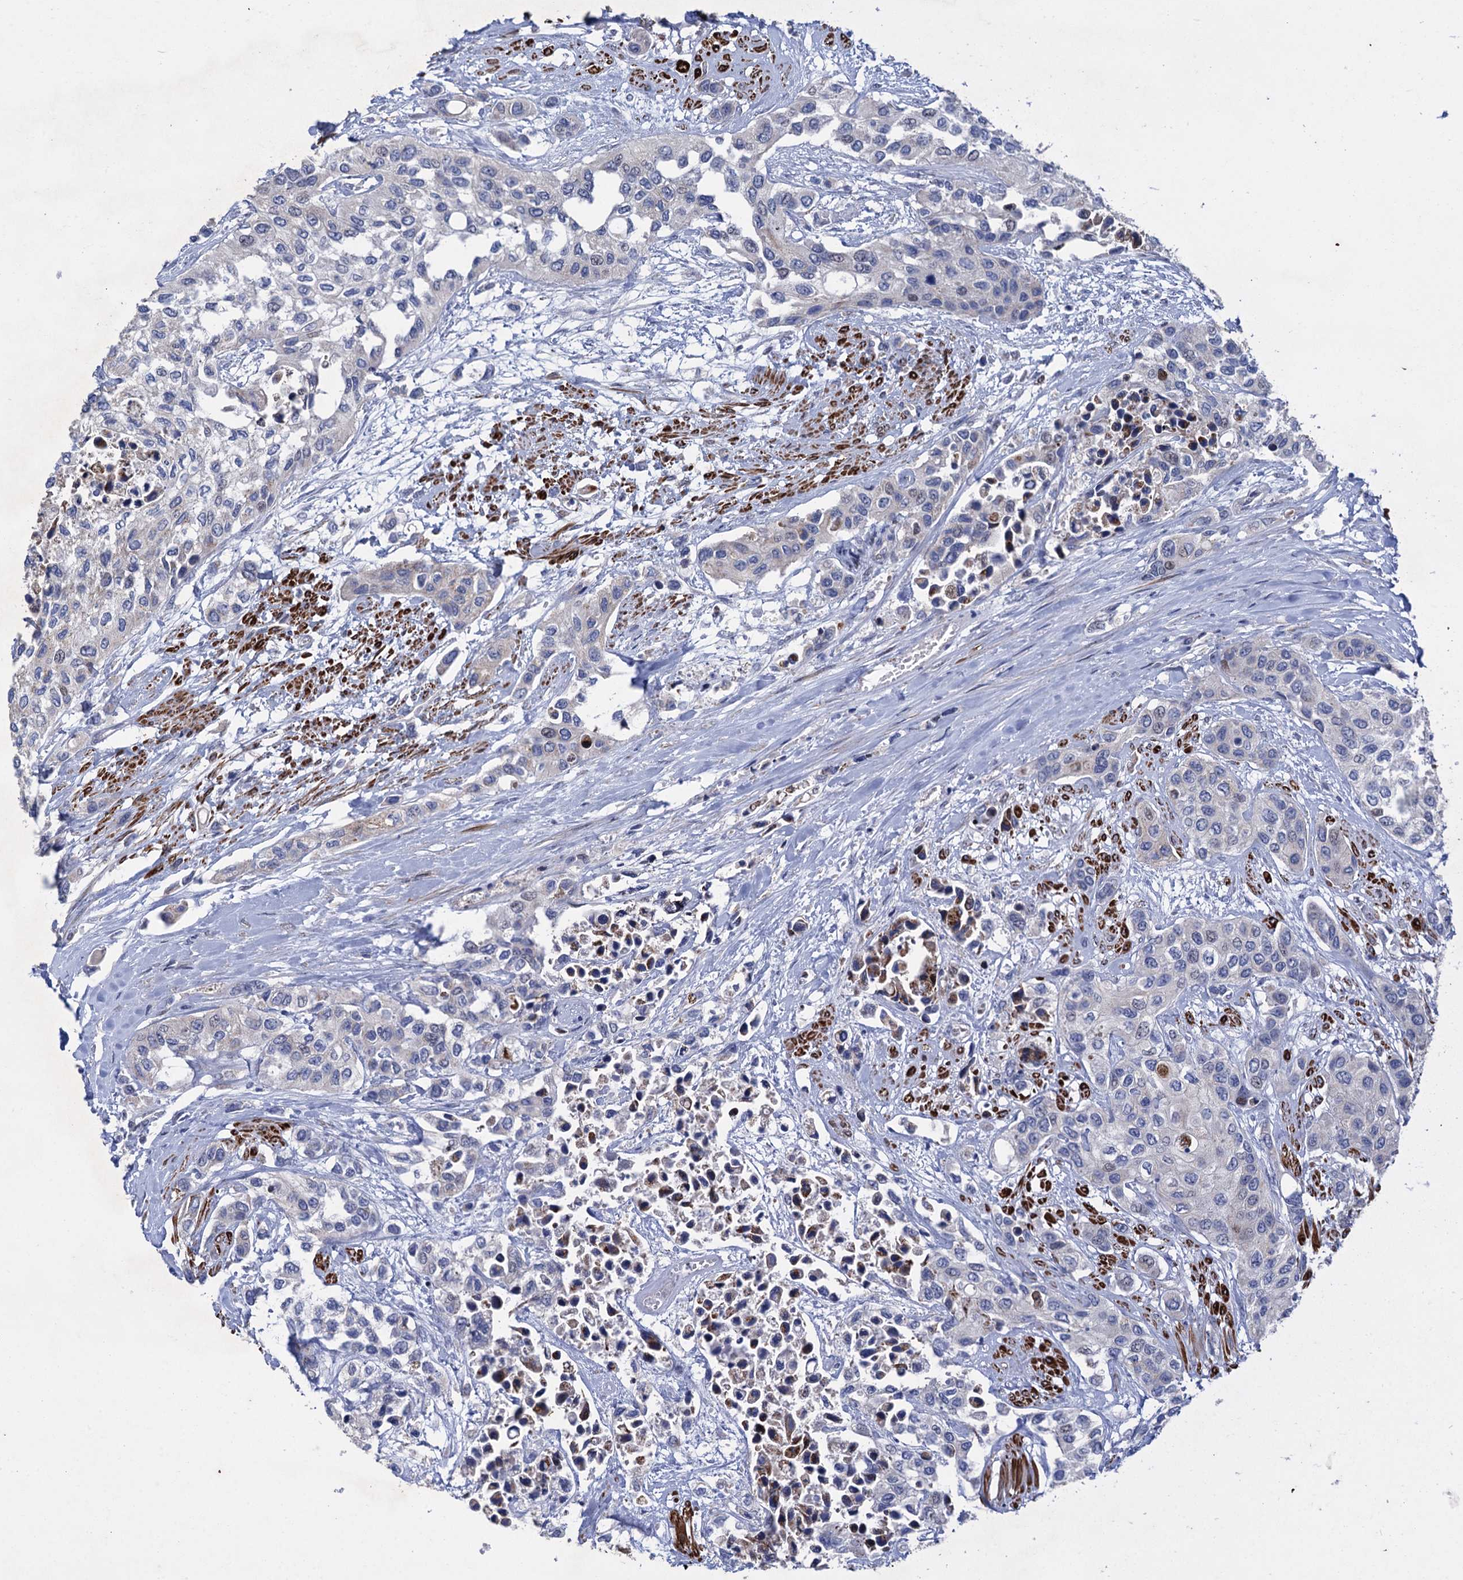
{"staining": {"intensity": "negative", "quantity": "none", "location": "none"}, "tissue": "urothelial cancer", "cell_type": "Tumor cells", "image_type": "cancer", "snomed": [{"axis": "morphology", "description": "Normal tissue, NOS"}, {"axis": "morphology", "description": "Urothelial carcinoma, High grade"}, {"axis": "topography", "description": "Vascular tissue"}, {"axis": "topography", "description": "Urinary bladder"}], "caption": "Urothelial cancer was stained to show a protein in brown. There is no significant positivity in tumor cells. (DAB (3,3'-diaminobenzidine) IHC with hematoxylin counter stain).", "gene": "ESYT3", "patient": {"sex": "female", "age": 56}}